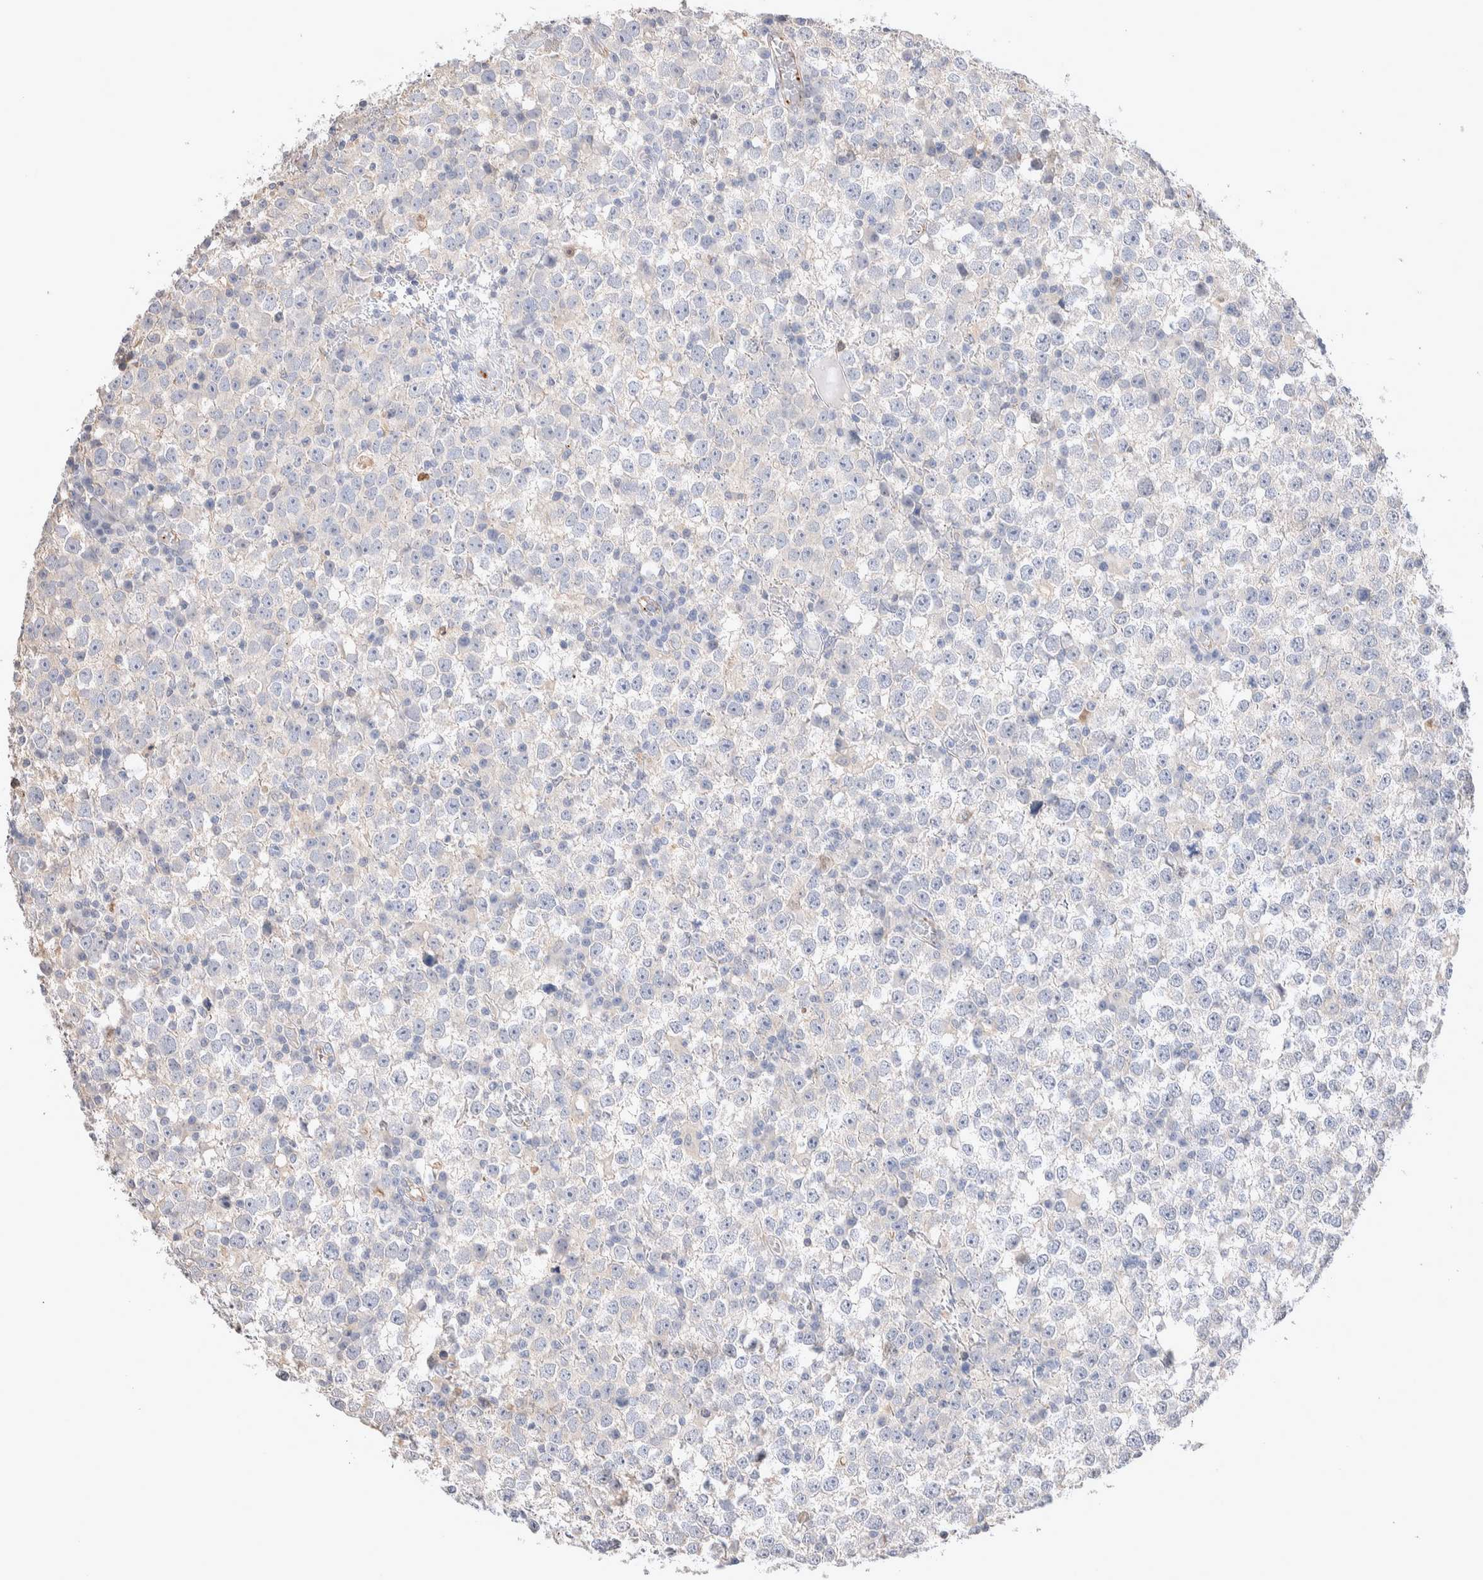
{"staining": {"intensity": "negative", "quantity": "none", "location": "none"}, "tissue": "testis cancer", "cell_type": "Tumor cells", "image_type": "cancer", "snomed": [{"axis": "morphology", "description": "Seminoma, NOS"}, {"axis": "topography", "description": "Testis"}], "caption": "This is a micrograph of immunohistochemistry staining of seminoma (testis), which shows no expression in tumor cells. Brightfield microscopy of immunohistochemistry stained with DAB (brown) and hematoxylin (blue), captured at high magnification.", "gene": "FFAR2", "patient": {"sex": "male", "age": 65}}